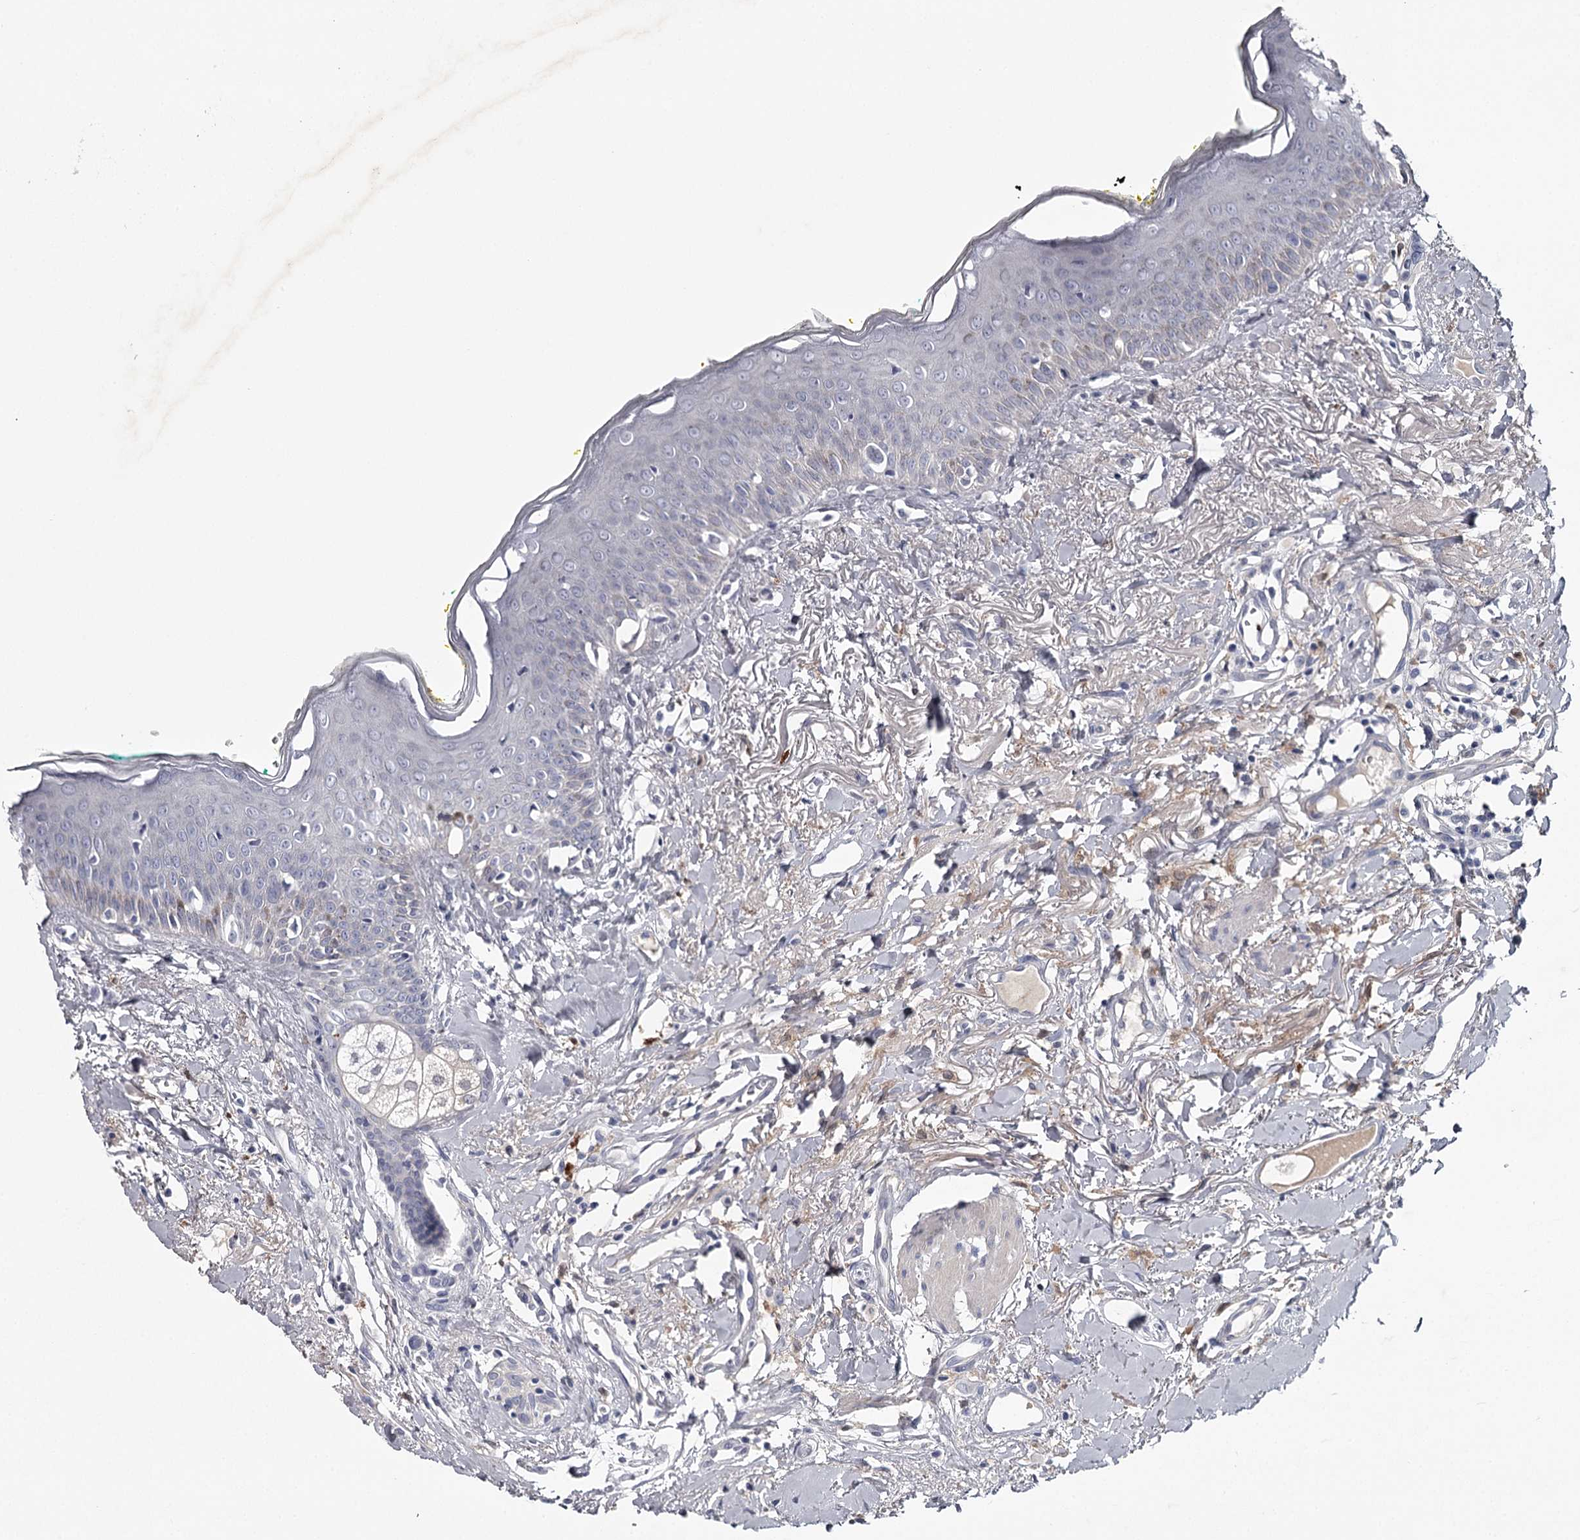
{"staining": {"intensity": "negative", "quantity": "none", "location": "none"}, "tissue": "oral mucosa", "cell_type": "Squamous epithelial cells", "image_type": "normal", "snomed": [{"axis": "morphology", "description": "Normal tissue, NOS"}, {"axis": "topography", "description": "Oral tissue"}], "caption": "An image of oral mucosa stained for a protein displays no brown staining in squamous epithelial cells. Nuclei are stained in blue.", "gene": "FDXACB1", "patient": {"sex": "female", "age": 70}}